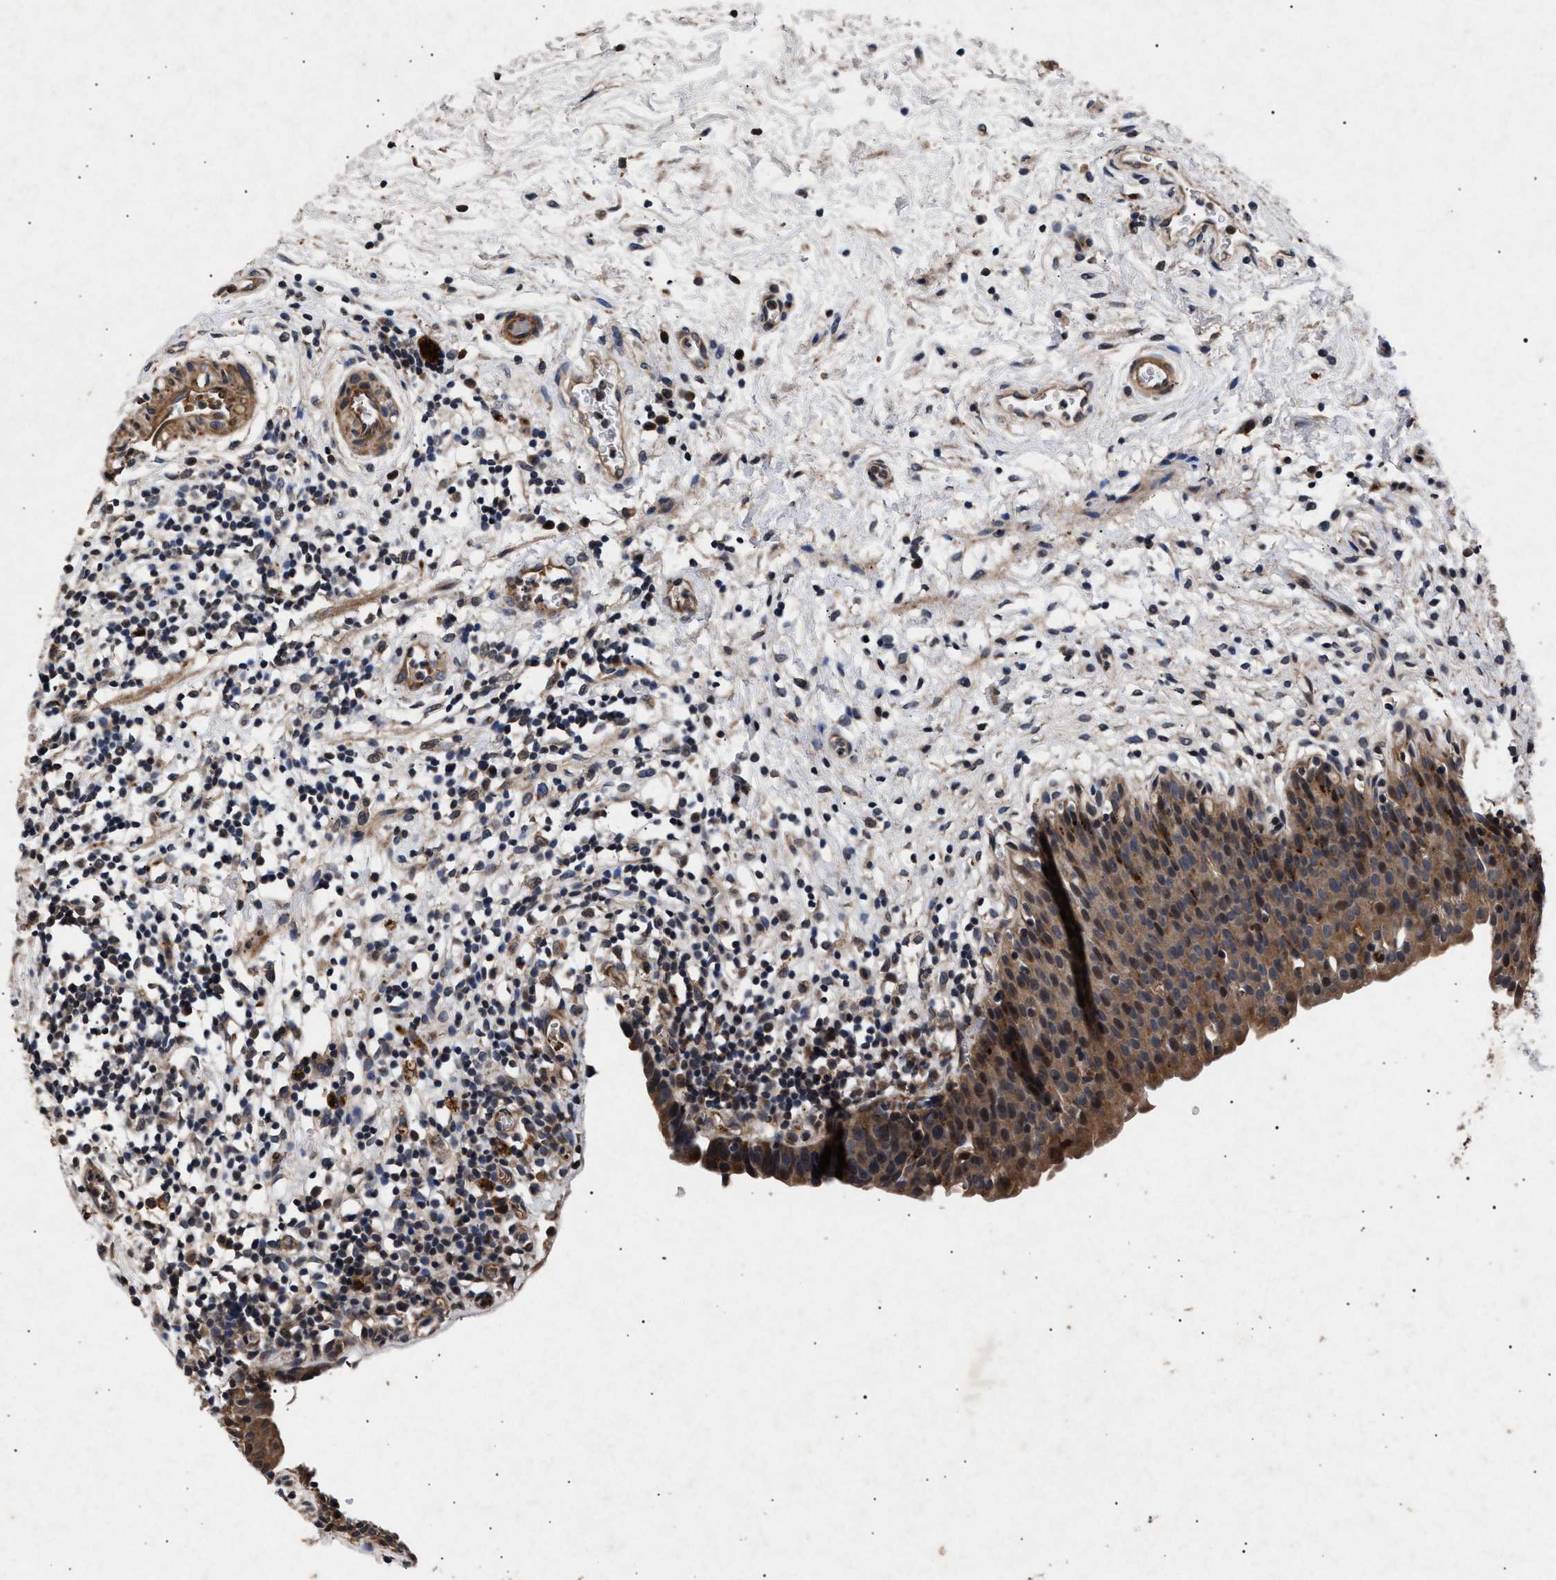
{"staining": {"intensity": "moderate", "quantity": ">75%", "location": "cytoplasmic/membranous"}, "tissue": "urinary bladder", "cell_type": "Urothelial cells", "image_type": "normal", "snomed": [{"axis": "morphology", "description": "Normal tissue, NOS"}, {"axis": "topography", "description": "Urinary bladder"}], "caption": "IHC of normal urinary bladder exhibits medium levels of moderate cytoplasmic/membranous expression in approximately >75% of urothelial cells.", "gene": "ITGB5", "patient": {"sex": "male", "age": 37}}